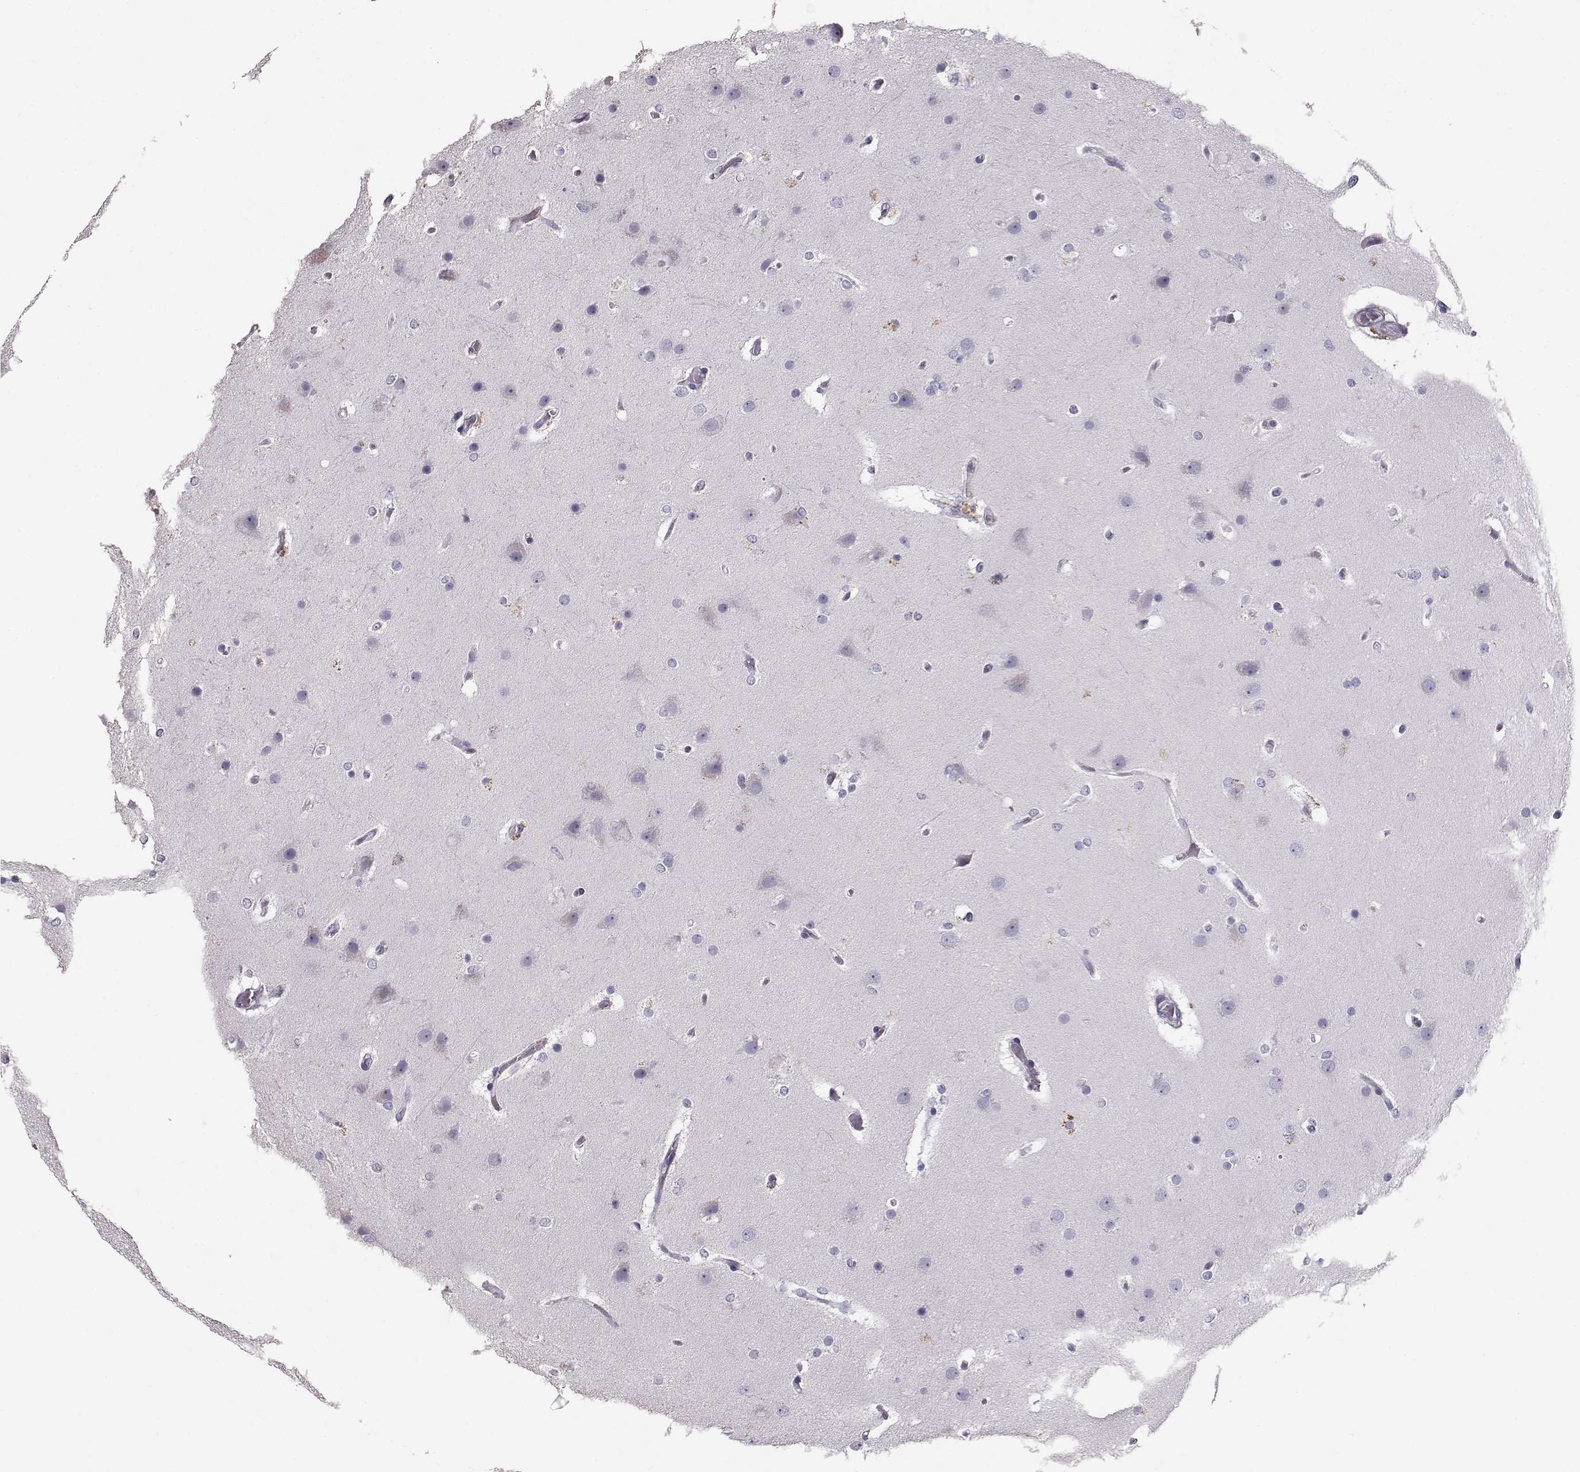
{"staining": {"intensity": "negative", "quantity": "none", "location": "none"}, "tissue": "glioma", "cell_type": "Tumor cells", "image_type": "cancer", "snomed": [{"axis": "morphology", "description": "Glioma, malignant, High grade"}, {"axis": "topography", "description": "Brain"}], "caption": "Micrograph shows no significant protein positivity in tumor cells of glioma. (DAB (3,3'-diaminobenzidine) immunohistochemistry (IHC), high magnification).", "gene": "RD3", "patient": {"sex": "female", "age": 61}}